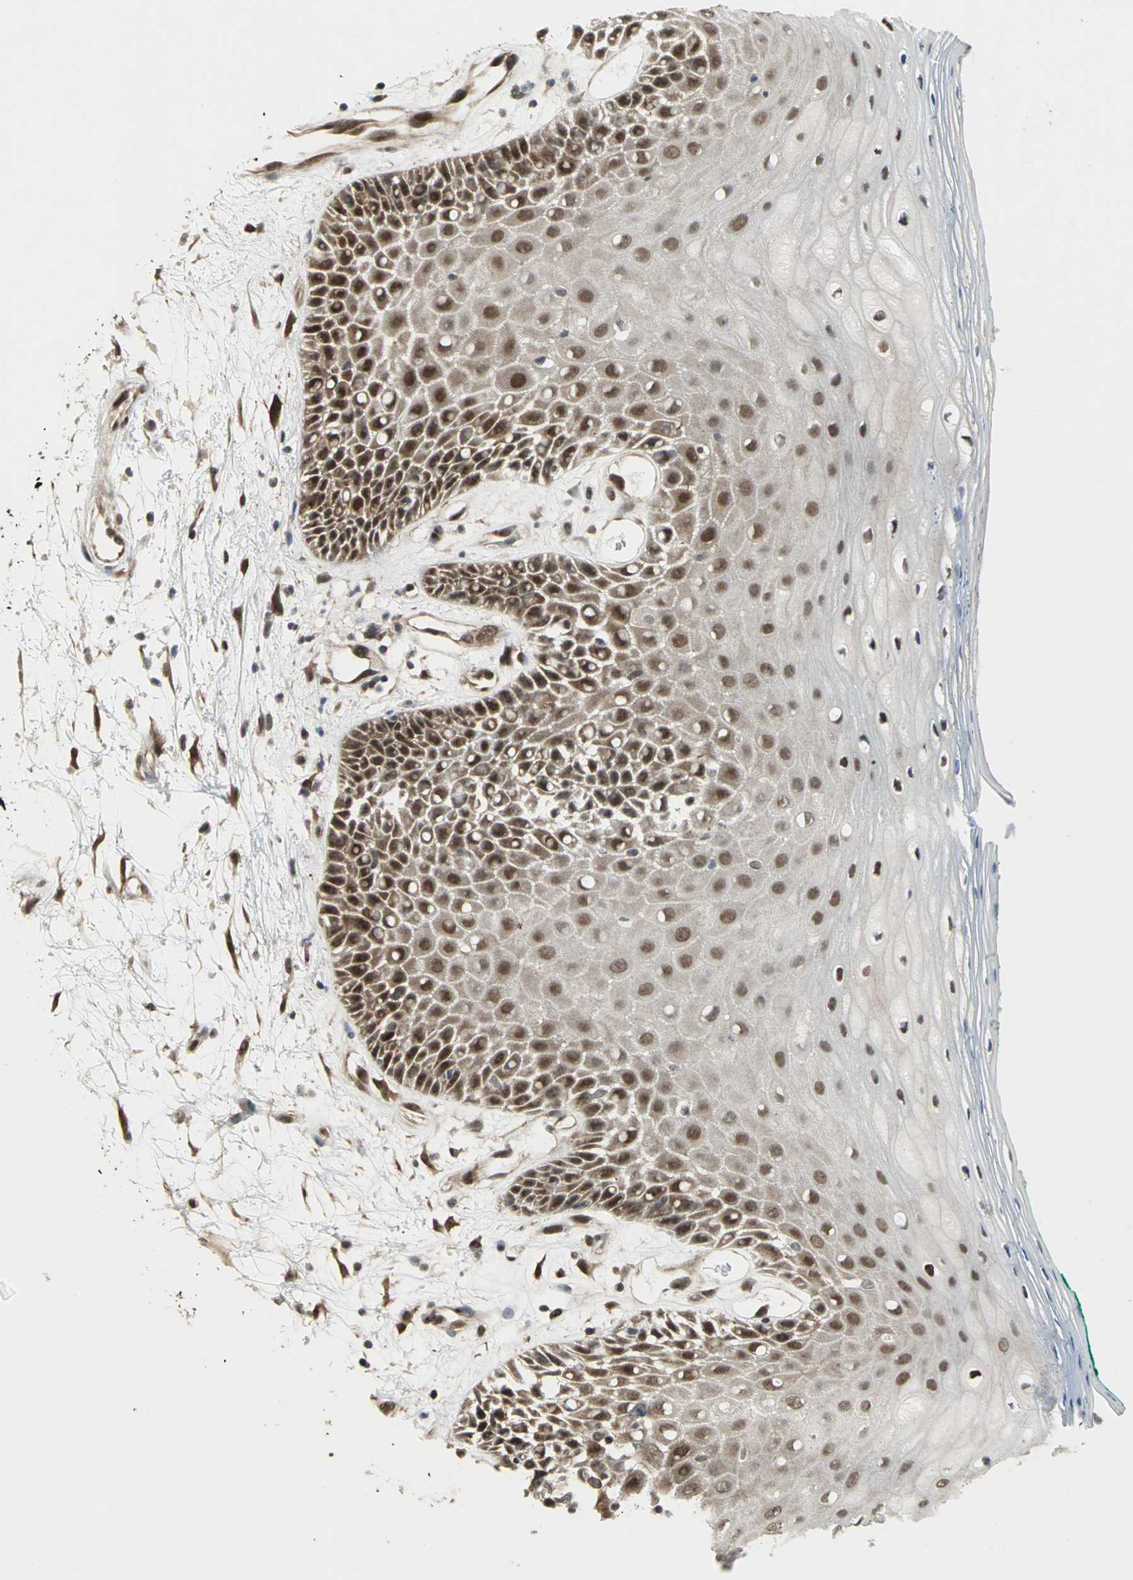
{"staining": {"intensity": "strong", "quantity": ">75%", "location": "cytoplasmic/membranous,nuclear"}, "tissue": "oral mucosa", "cell_type": "Squamous epithelial cells", "image_type": "normal", "snomed": [{"axis": "morphology", "description": "Normal tissue, NOS"}, {"axis": "morphology", "description": "Squamous cell carcinoma, NOS"}, {"axis": "topography", "description": "Skeletal muscle"}, {"axis": "topography", "description": "Oral tissue"}, {"axis": "topography", "description": "Head-Neck"}], "caption": "Strong cytoplasmic/membranous,nuclear positivity for a protein is seen in about >75% of squamous epithelial cells of unremarkable oral mucosa using immunohistochemistry (IHC).", "gene": "COPS5", "patient": {"sex": "female", "age": 84}}